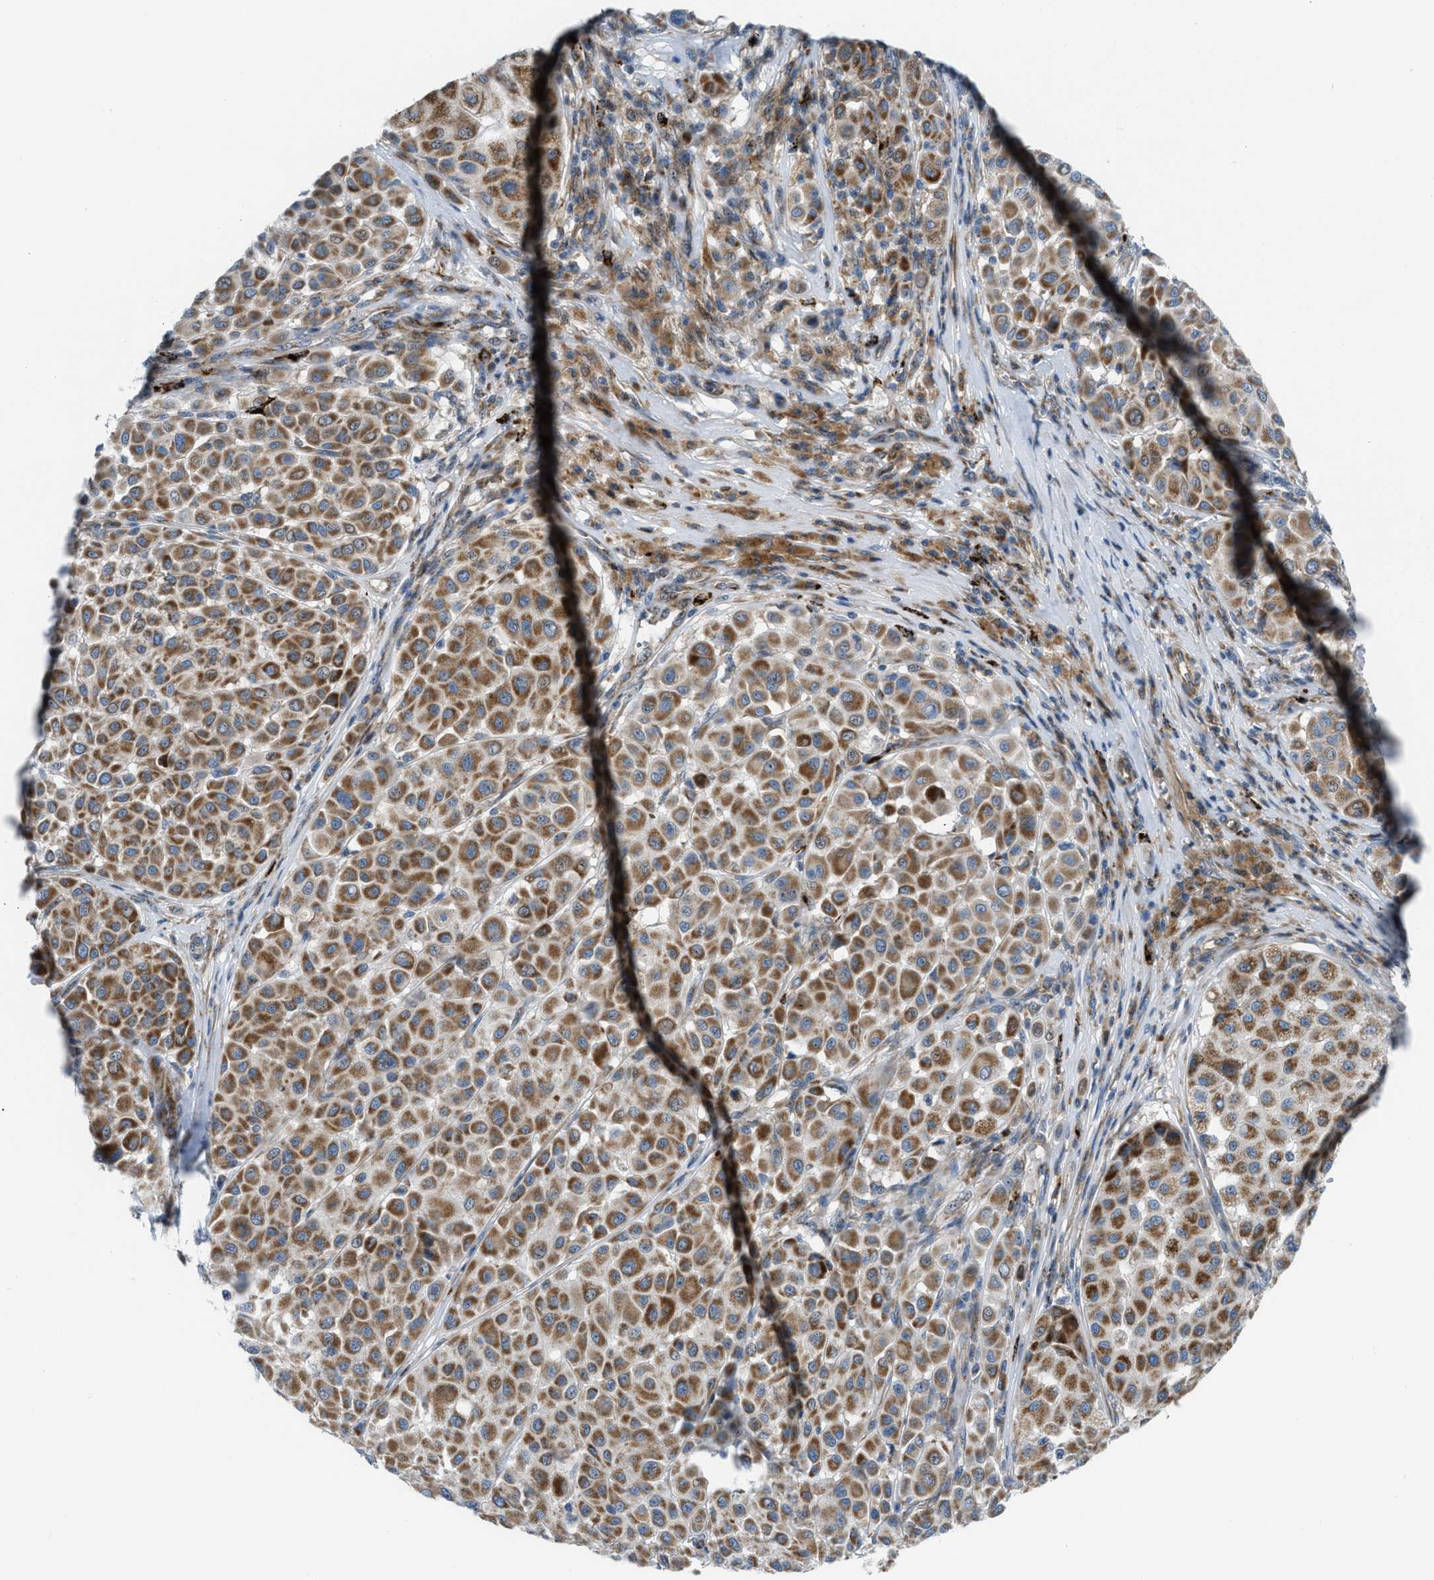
{"staining": {"intensity": "moderate", "quantity": ">75%", "location": "cytoplasmic/membranous"}, "tissue": "melanoma", "cell_type": "Tumor cells", "image_type": "cancer", "snomed": [{"axis": "morphology", "description": "Malignant melanoma, Metastatic site"}, {"axis": "topography", "description": "Soft tissue"}], "caption": "Protein staining of melanoma tissue exhibits moderate cytoplasmic/membranous staining in about >75% of tumor cells. The staining was performed using DAB to visualize the protein expression in brown, while the nuclei were stained in blue with hematoxylin (Magnification: 20x).", "gene": "TPH1", "patient": {"sex": "male", "age": 41}}